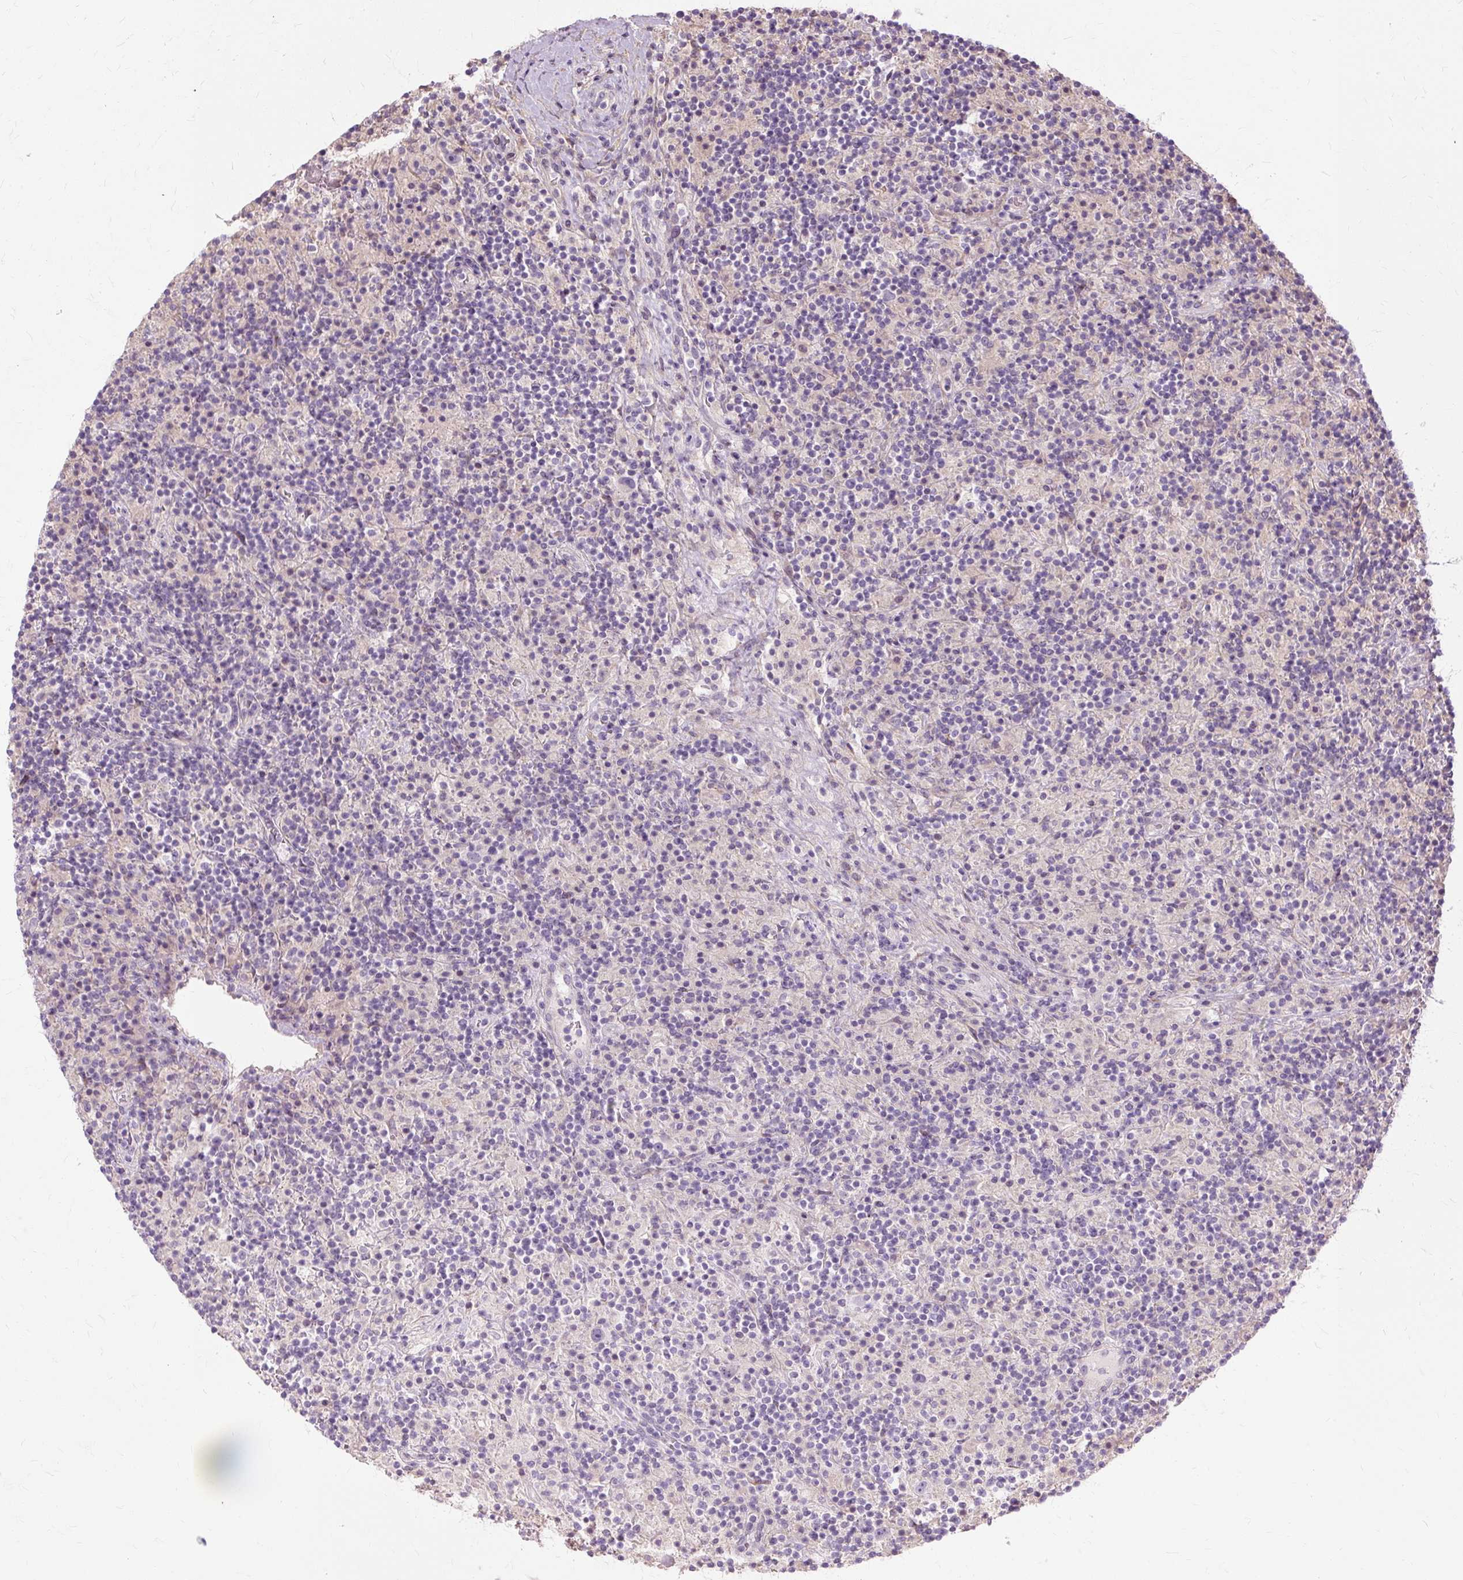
{"staining": {"intensity": "negative", "quantity": "none", "location": "none"}, "tissue": "lymphoma", "cell_type": "Tumor cells", "image_type": "cancer", "snomed": [{"axis": "morphology", "description": "Hodgkin's disease, NOS"}, {"axis": "topography", "description": "Lymph node"}], "caption": "A micrograph of human lymphoma is negative for staining in tumor cells.", "gene": "TSPAN8", "patient": {"sex": "male", "age": 70}}